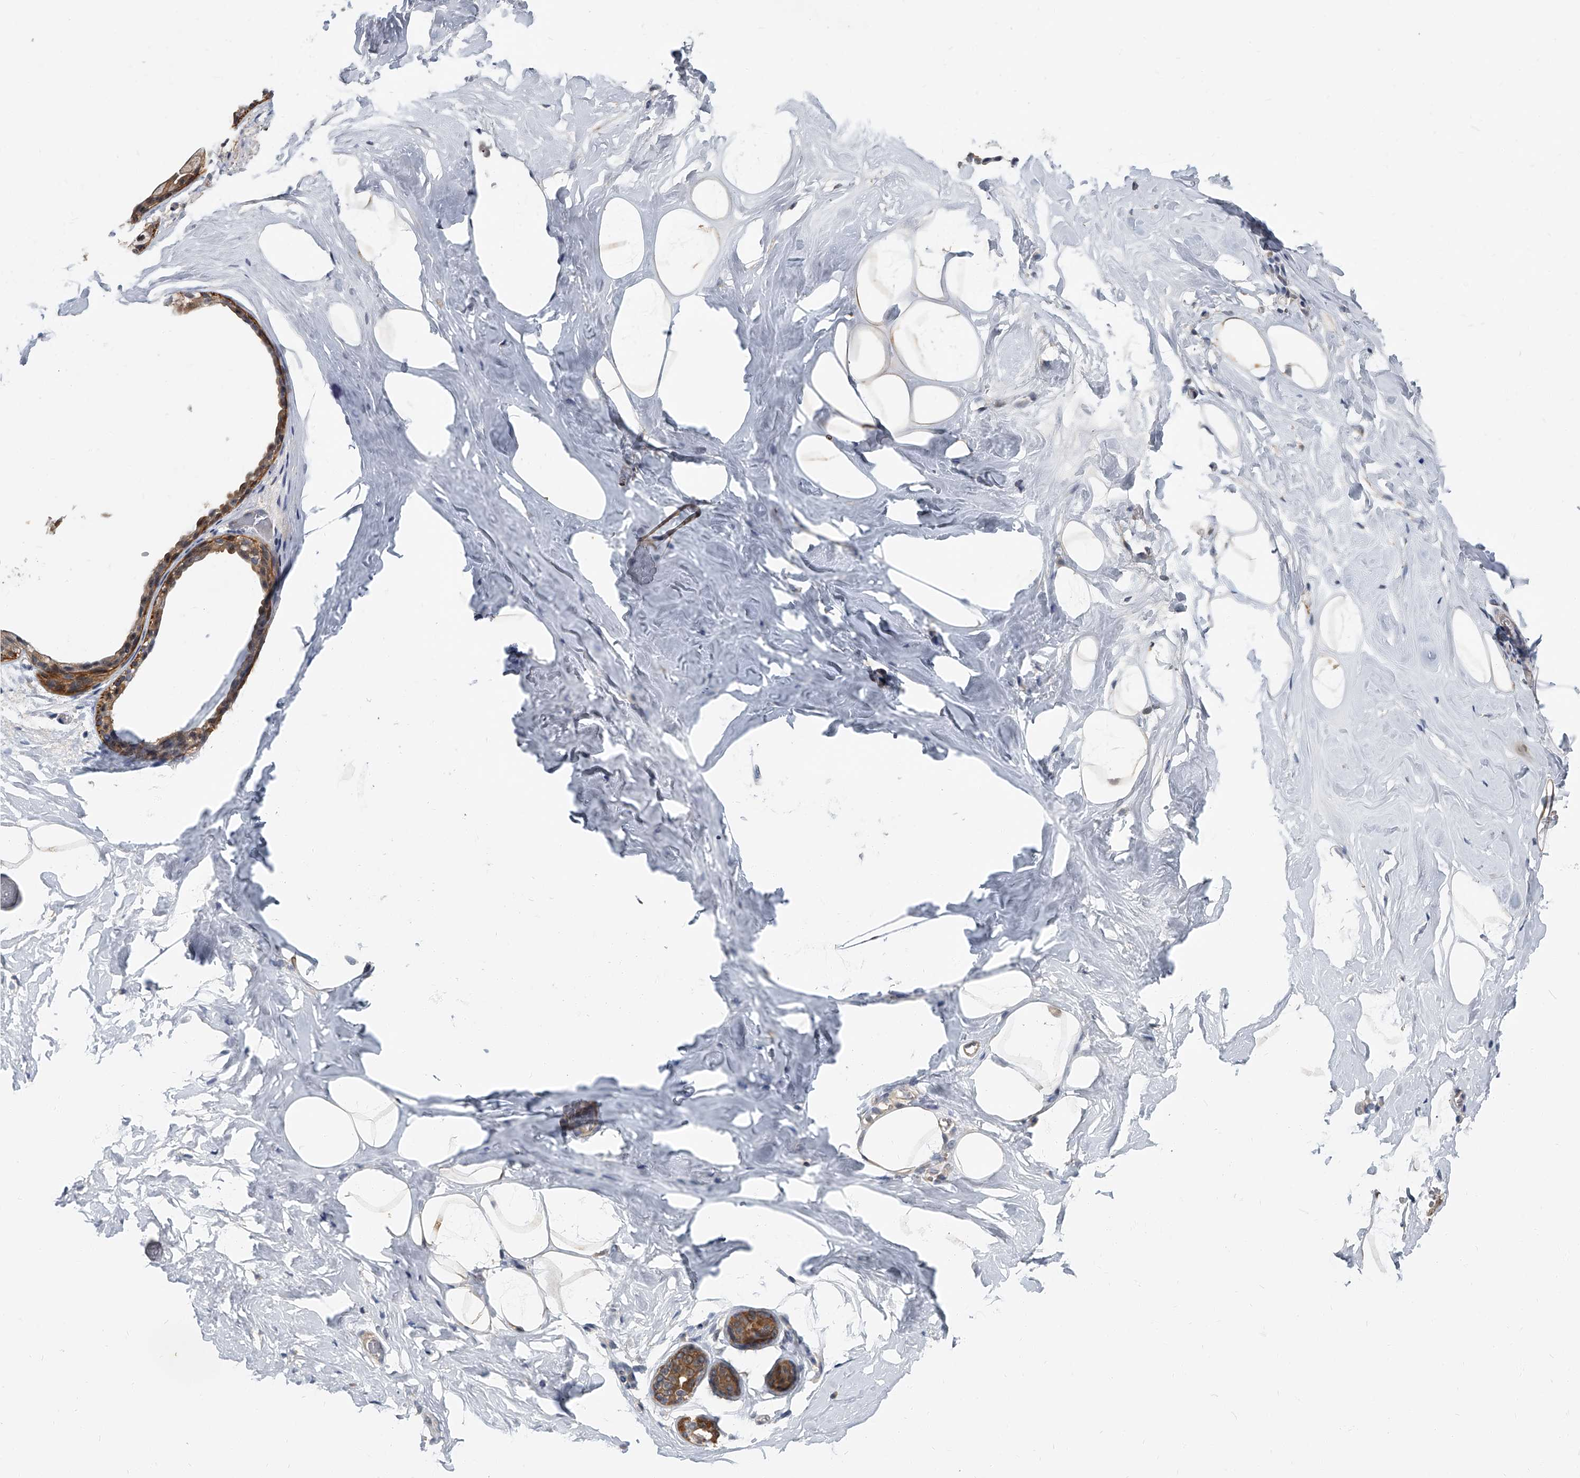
{"staining": {"intensity": "moderate", "quantity": ">75%", "location": "cytoplasmic/membranous"}, "tissue": "adipose tissue", "cell_type": "Adipocytes", "image_type": "normal", "snomed": [{"axis": "morphology", "description": "Normal tissue, NOS"}, {"axis": "morphology", "description": "Fibrosis, NOS"}, {"axis": "topography", "description": "Breast"}, {"axis": "topography", "description": "Adipose tissue"}], "caption": "DAB immunohistochemical staining of benign human adipose tissue demonstrates moderate cytoplasmic/membranous protein staining in about >75% of adipocytes. Nuclei are stained in blue.", "gene": "CD200", "patient": {"sex": "female", "age": 39}}